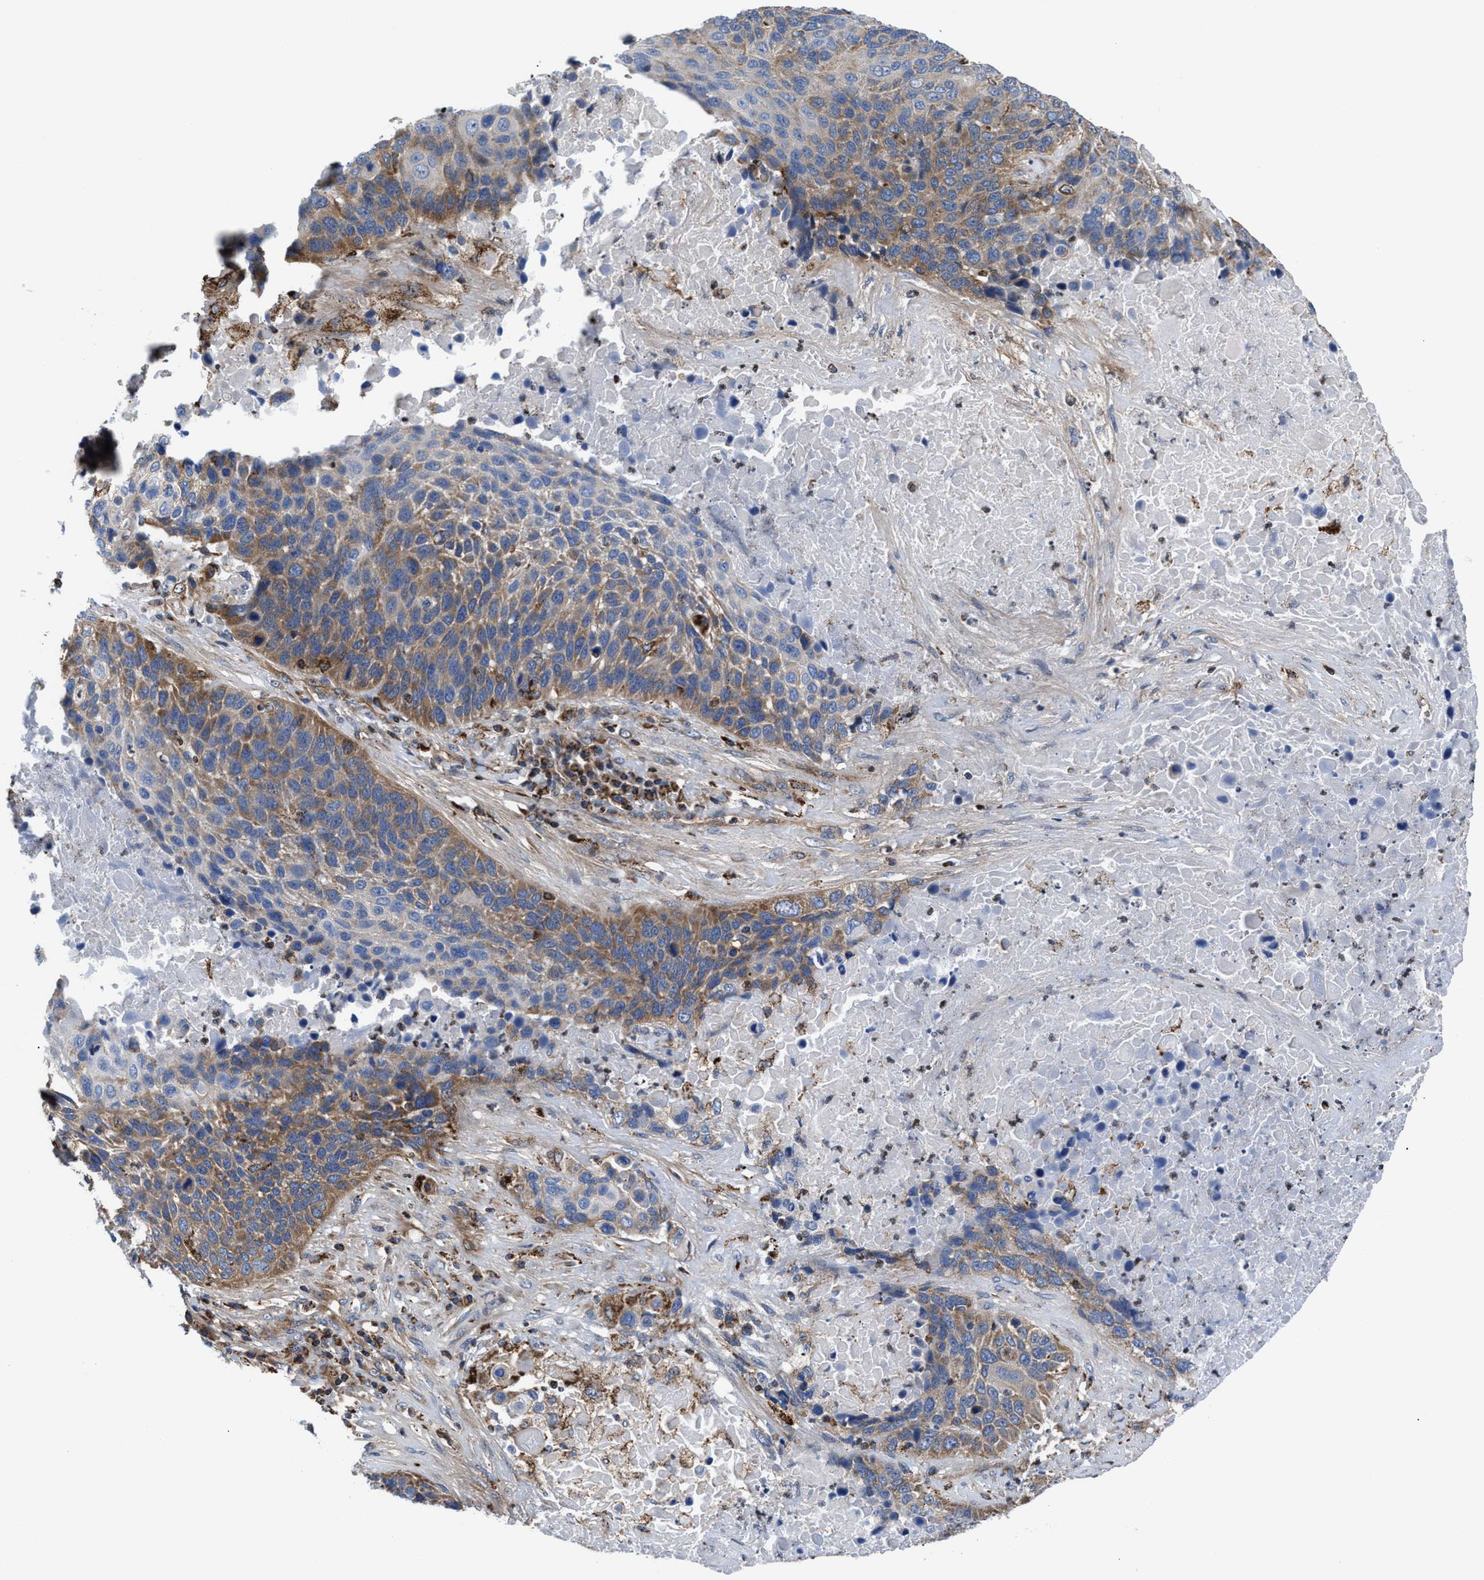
{"staining": {"intensity": "moderate", "quantity": "25%-75%", "location": "cytoplasmic/membranous"}, "tissue": "lung cancer", "cell_type": "Tumor cells", "image_type": "cancer", "snomed": [{"axis": "morphology", "description": "Squamous cell carcinoma, NOS"}, {"axis": "topography", "description": "Lung"}], "caption": "Lung cancer stained for a protein (brown) shows moderate cytoplasmic/membranous positive staining in approximately 25%-75% of tumor cells.", "gene": "PRR15L", "patient": {"sex": "male", "age": 66}}